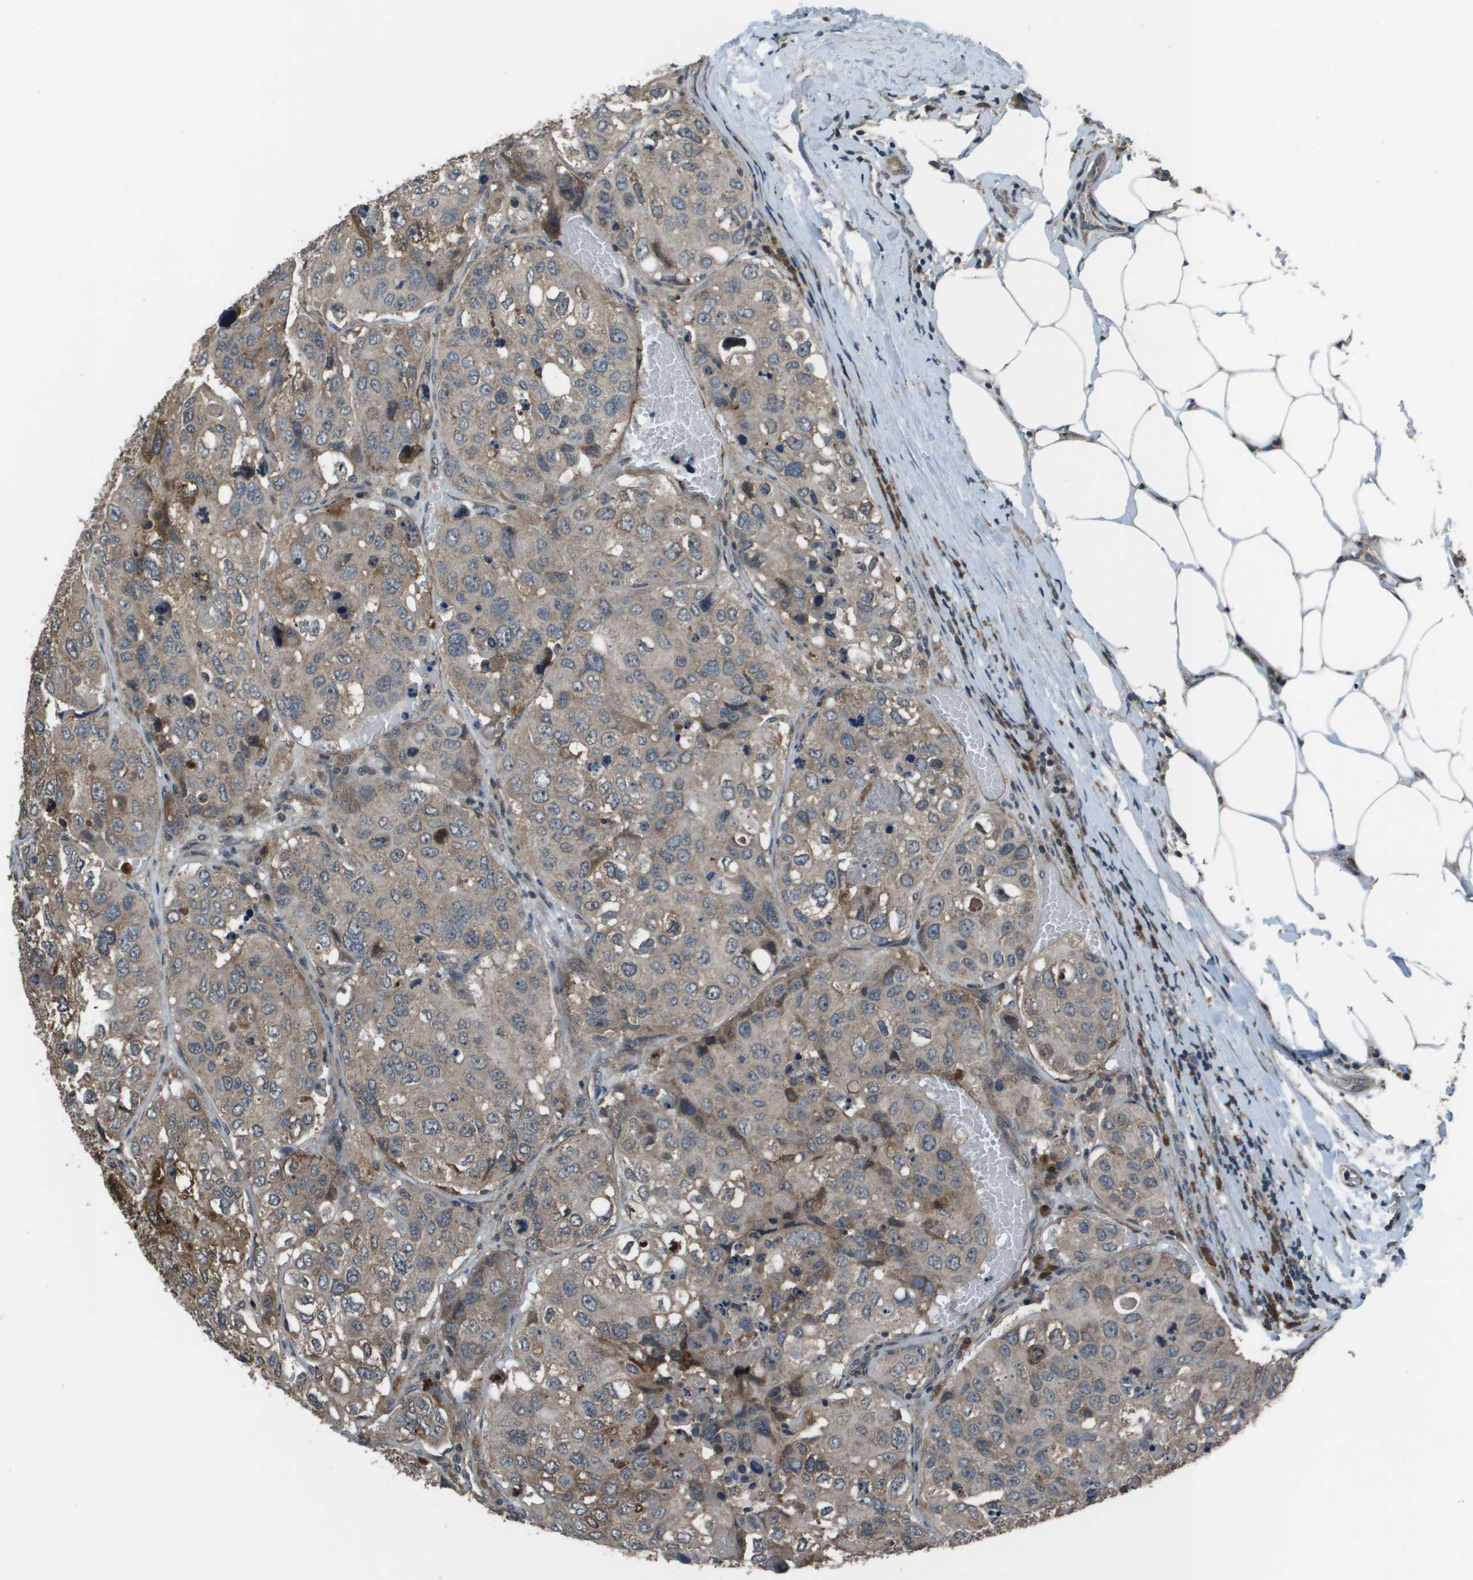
{"staining": {"intensity": "strong", "quantity": "25%-75%", "location": "cytoplasmic/membranous"}, "tissue": "urothelial cancer", "cell_type": "Tumor cells", "image_type": "cancer", "snomed": [{"axis": "morphology", "description": "Urothelial carcinoma, High grade"}, {"axis": "topography", "description": "Lymph node"}, {"axis": "topography", "description": "Urinary bladder"}], "caption": "High-grade urothelial carcinoma stained for a protein demonstrates strong cytoplasmic/membranous positivity in tumor cells. (DAB (3,3'-diaminobenzidine) IHC with brightfield microscopy, high magnification).", "gene": "GOSR2", "patient": {"sex": "male", "age": 51}}